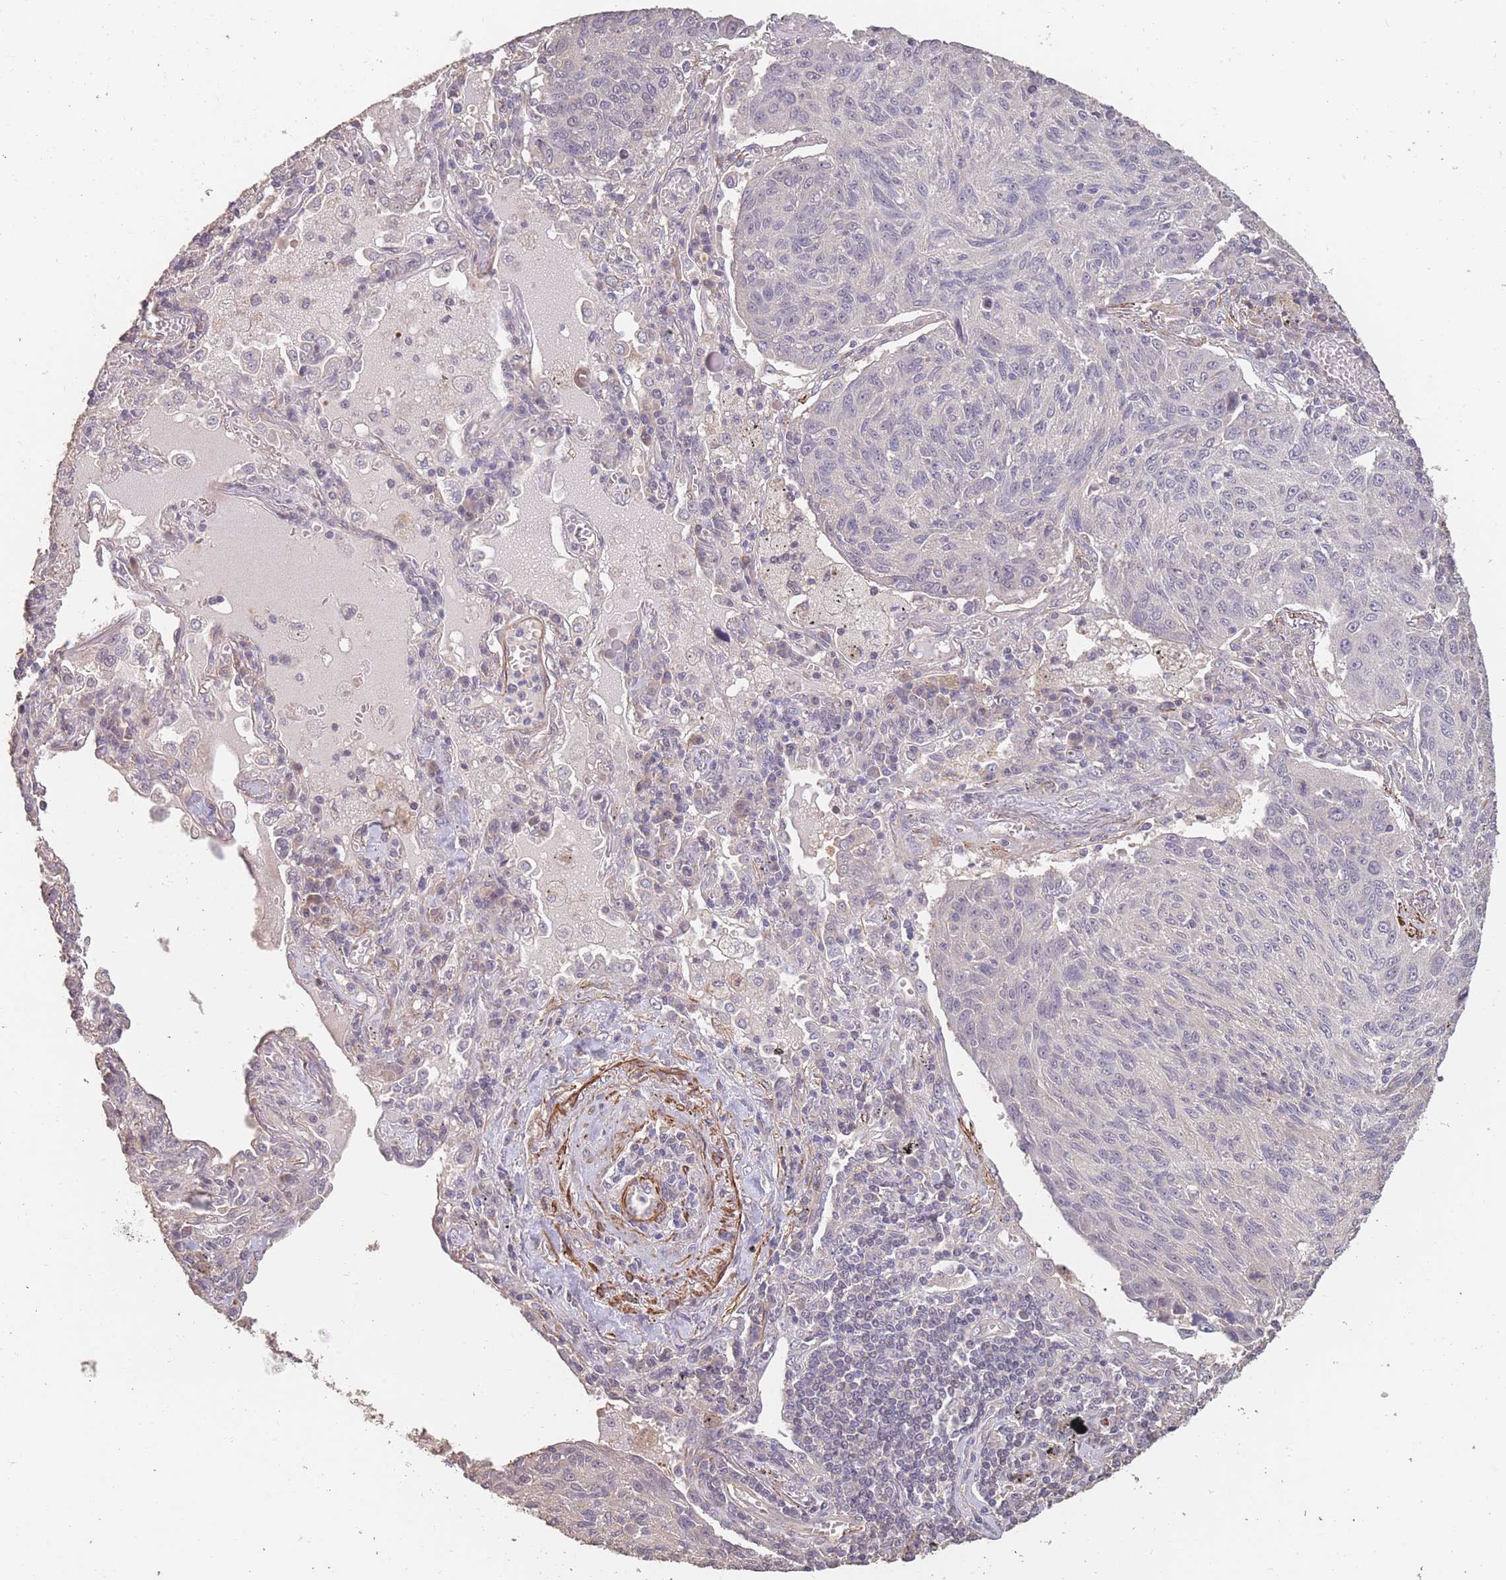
{"staining": {"intensity": "weak", "quantity": "<25%", "location": "nuclear"}, "tissue": "lung cancer", "cell_type": "Tumor cells", "image_type": "cancer", "snomed": [{"axis": "morphology", "description": "Squamous cell carcinoma, NOS"}, {"axis": "topography", "description": "Lung"}], "caption": "Photomicrograph shows no significant protein positivity in tumor cells of lung squamous cell carcinoma.", "gene": "NLRC4", "patient": {"sex": "female", "age": 66}}